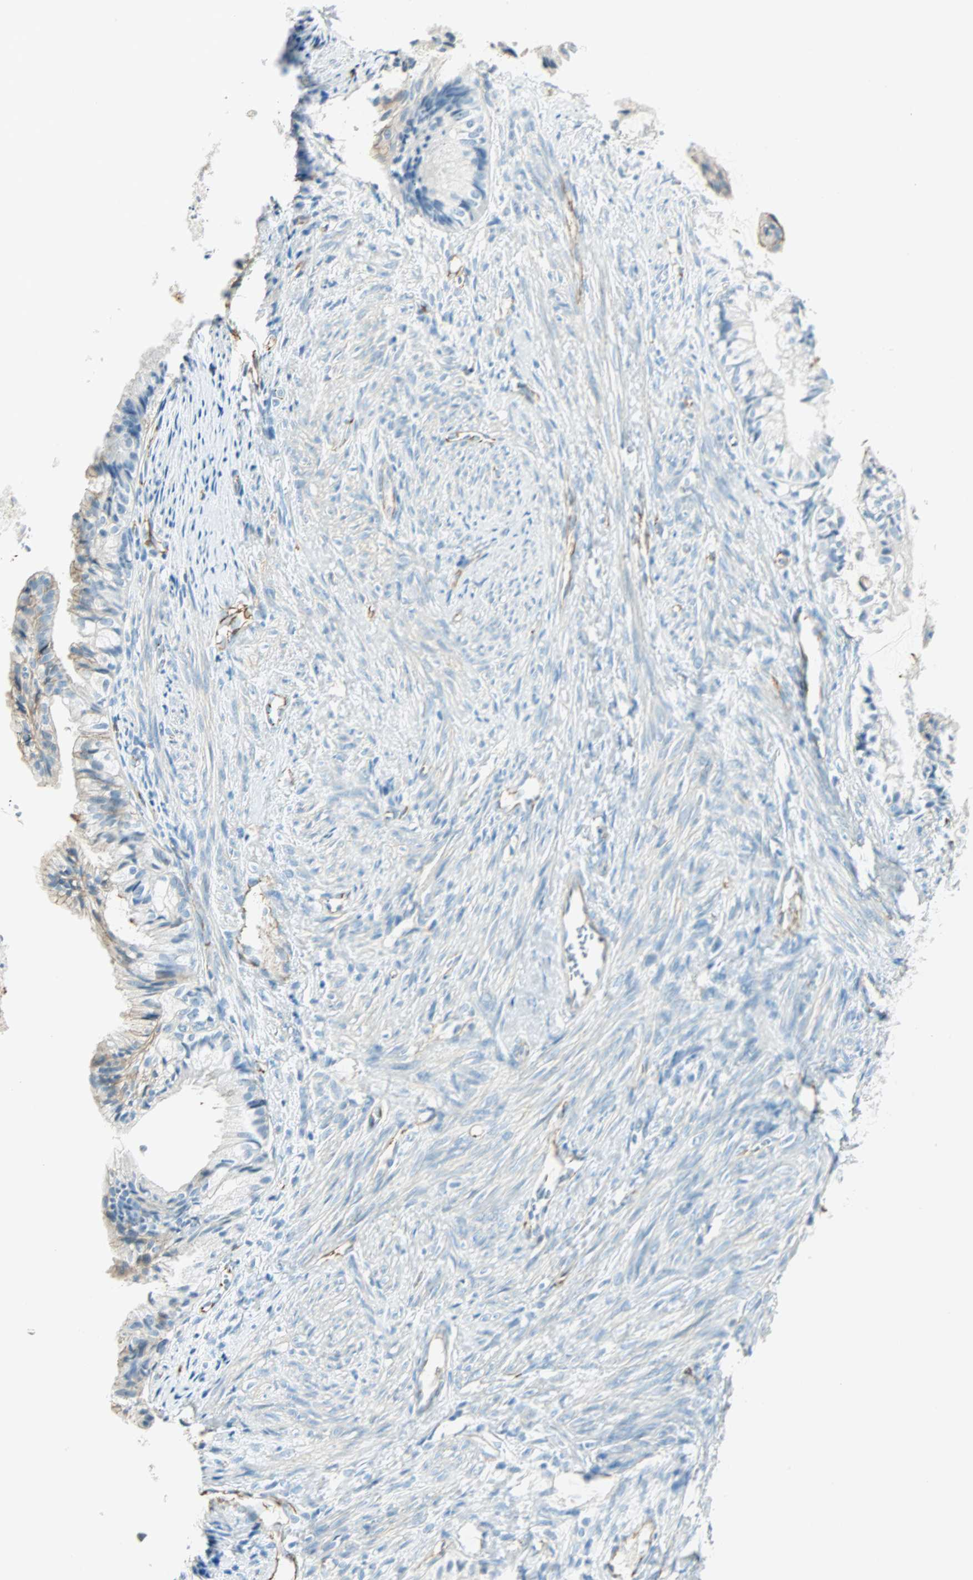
{"staining": {"intensity": "weak", "quantity": "25%-75%", "location": "cytoplasmic/membranous"}, "tissue": "cervical cancer", "cell_type": "Tumor cells", "image_type": "cancer", "snomed": [{"axis": "morphology", "description": "Normal tissue, NOS"}, {"axis": "morphology", "description": "Adenocarcinoma, NOS"}, {"axis": "topography", "description": "Cervix"}, {"axis": "topography", "description": "Endometrium"}], "caption": "Protein expression analysis of cervical adenocarcinoma reveals weak cytoplasmic/membranous staining in about 25%-75% of tumor cells.", "gene": "VPS9D1", "patient": {"sex": "female", "age": 86}}